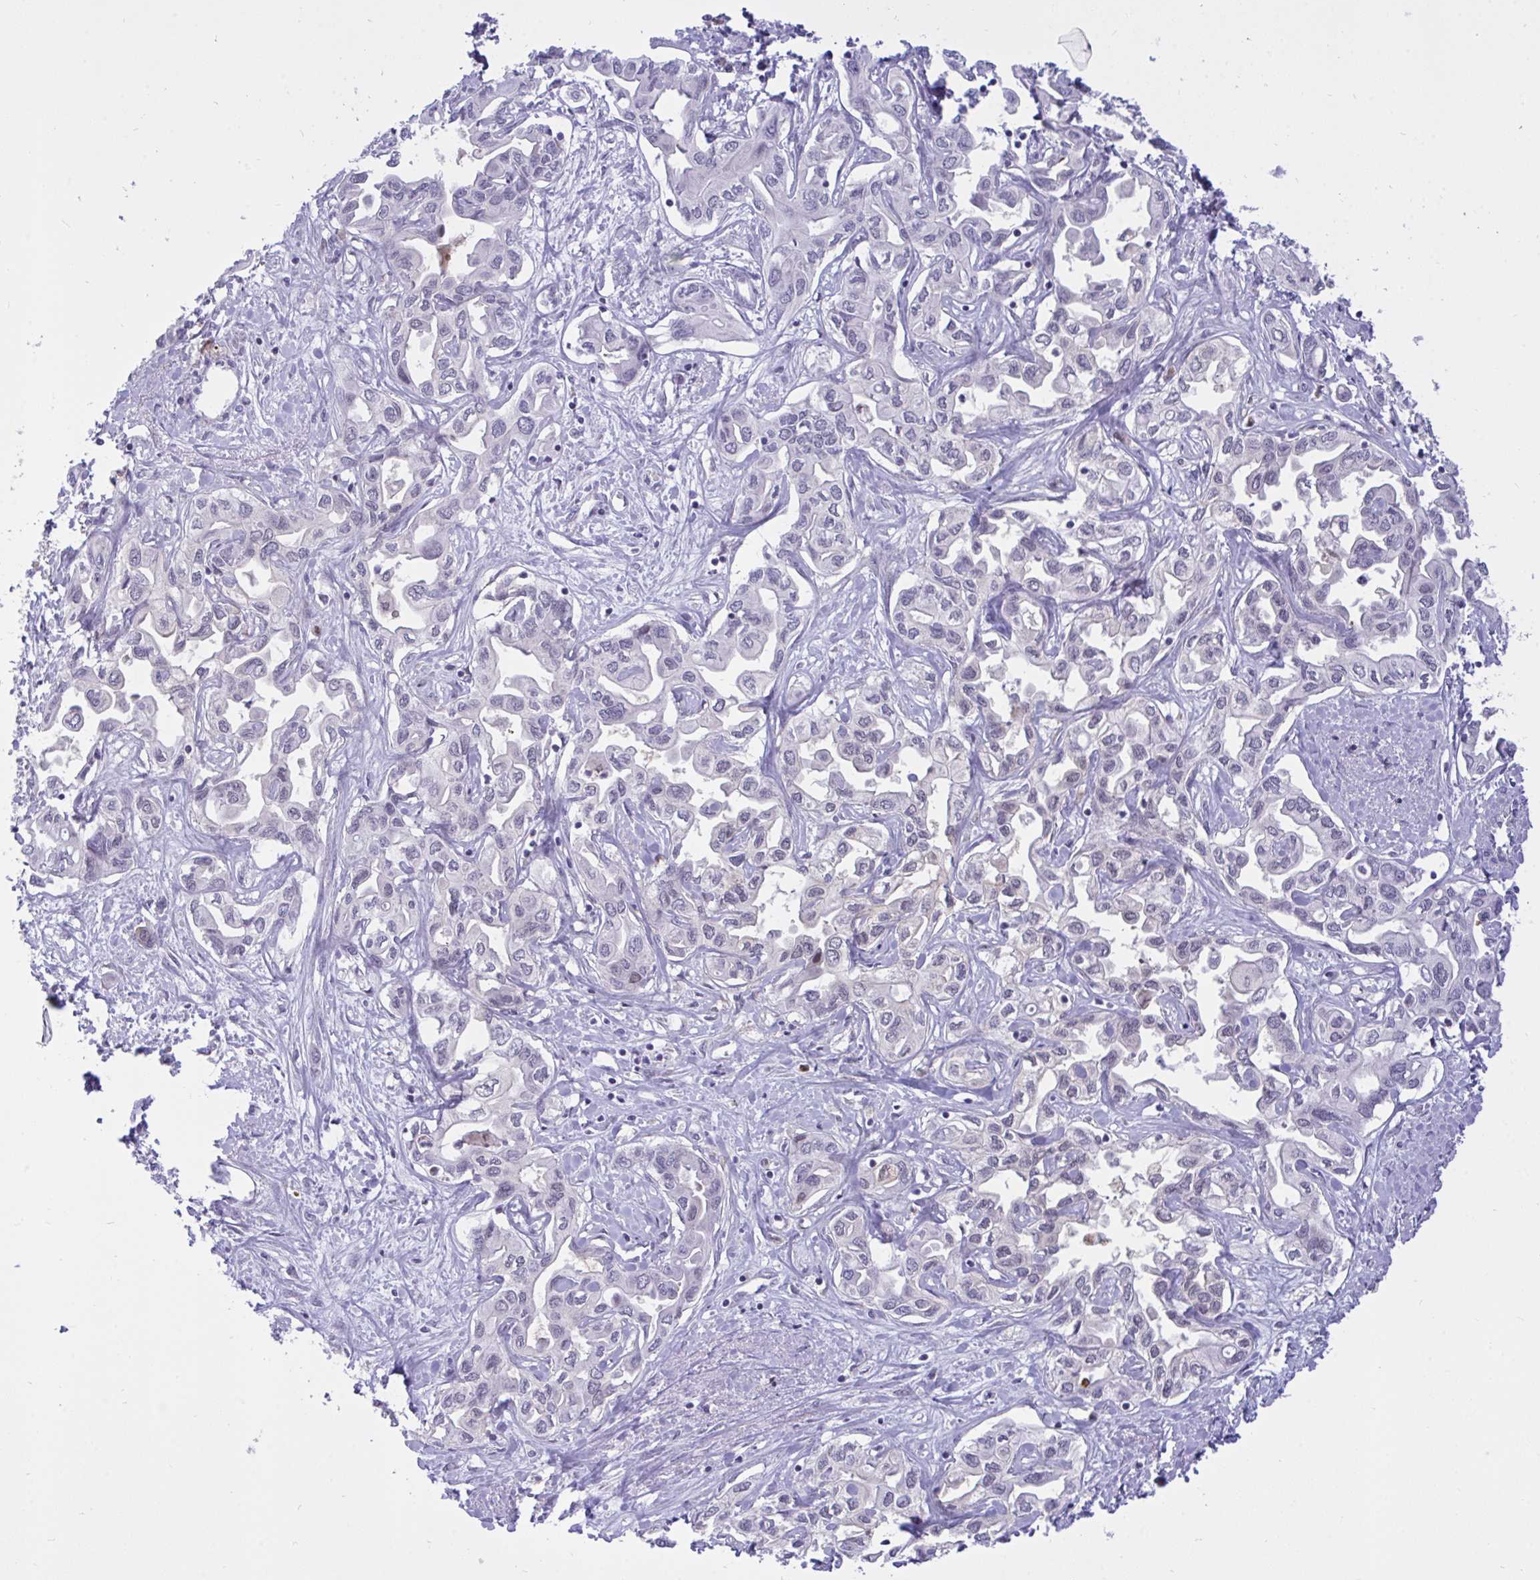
{"staining": {"intensity": "negative", "quantity": "none", "location": "none"}, "tissue": "liver cancer", "cell_type": "Tumor cells", "image_type": "cancer", "snomed": [{"axis": "morphology", "description": "Cholangiocarcinoma"}, {"axis": "topography", "description": "Liver"}], "caption": "Human cholangiocarcinoma (liver) stained for a protein using immunohistochemistry reveals no expression in tumor cells.", "gene": "EPOP", "patient": {"sex": "female", "age": 64}}